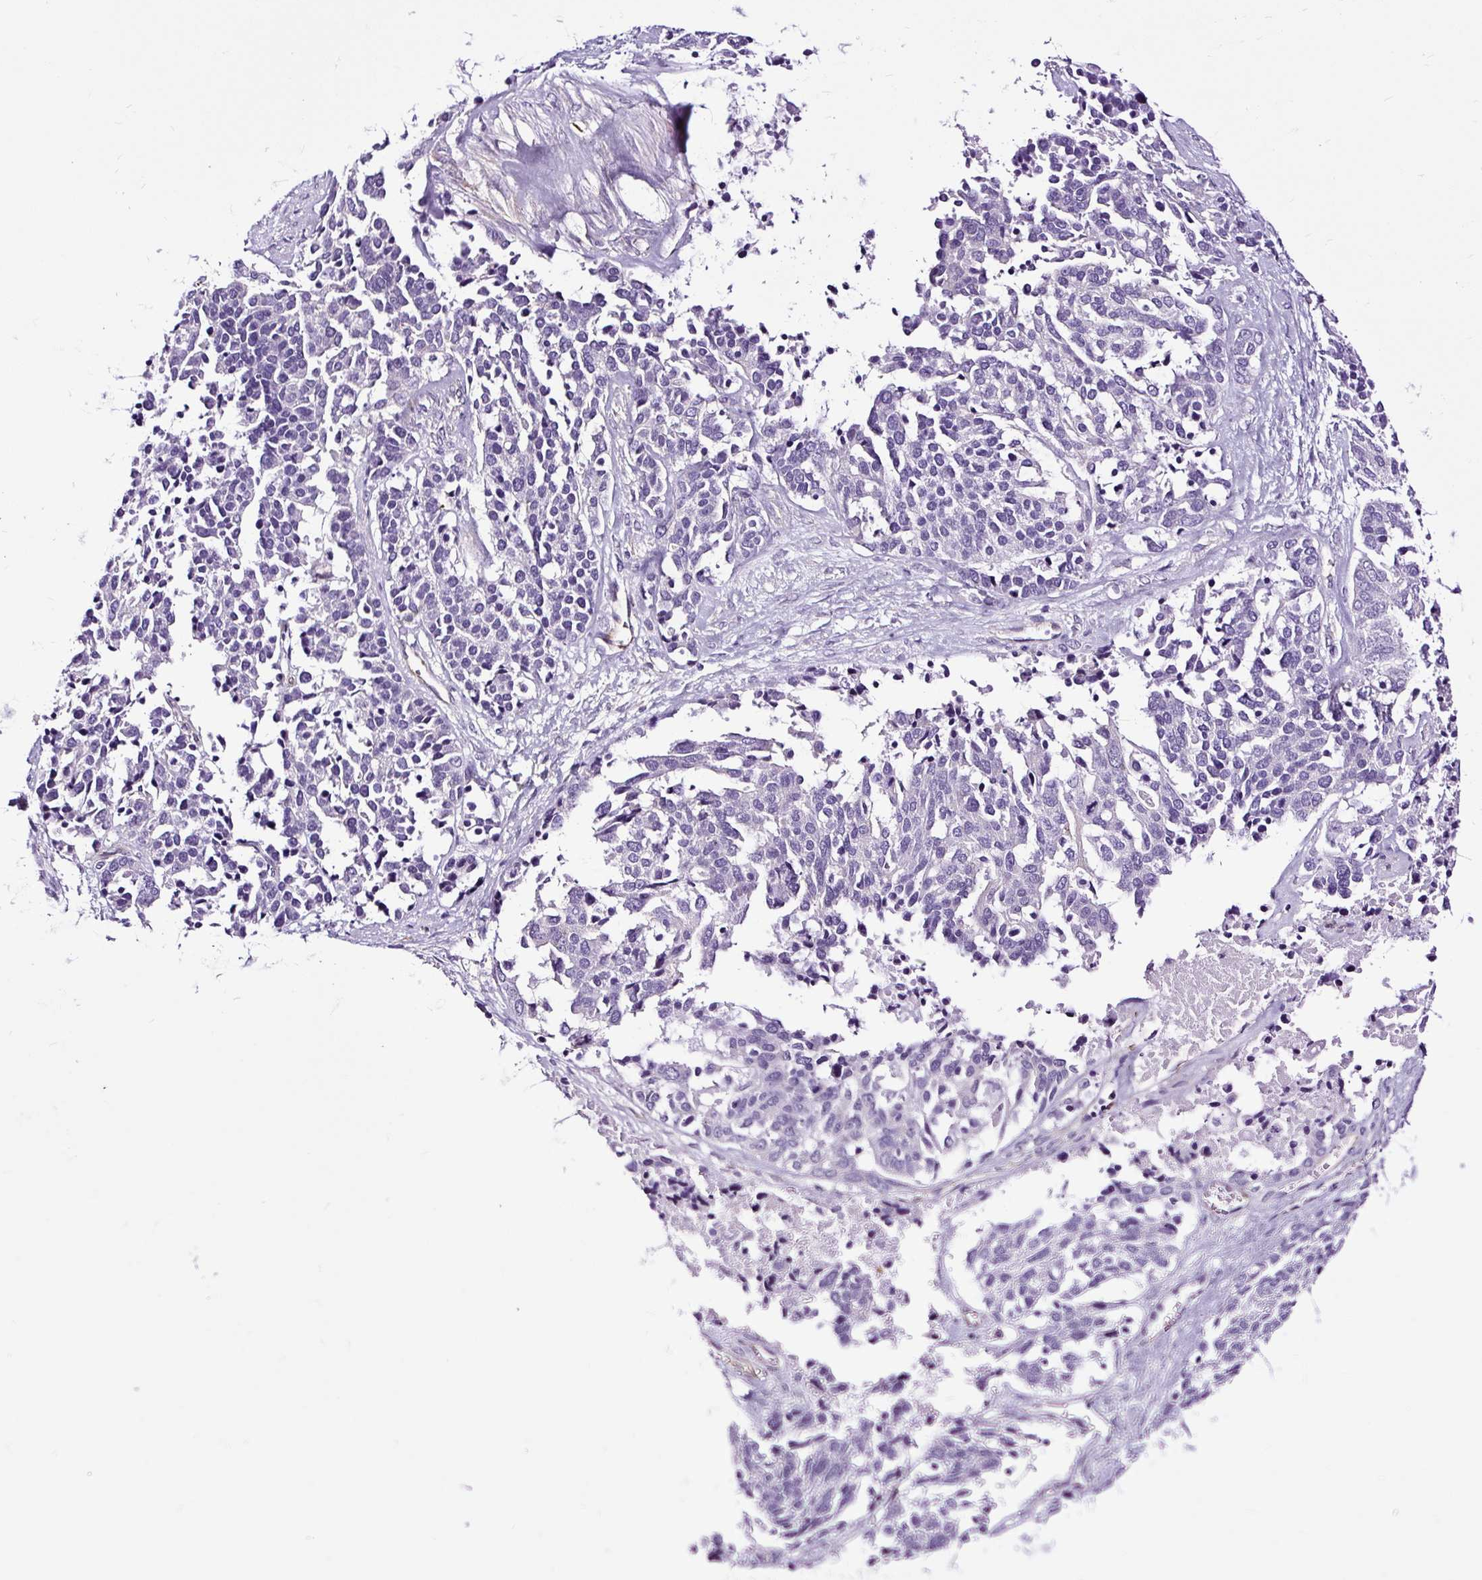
{"staining": {"intensity": "negative", "quantity": "none", "location": "none"}, "tissue": "ovarian cancer", "cell_type": "Tumor cells", "image_type": "cancer", "snomed": [{"axis": "morphology", "description": "Cystadenocarcinoma, serous, NOS"}, {"axis": "topography", "description": "Ovary"}], "caption": "High power microscopy histopathology image of an immunohistochemistry (IHC) histopathology image of ovarian cancer (serous cystadenocarcinoma), revealing no significant positivity in tumor cells.", "gene": "SLC7A8", "patient": {"sex": "female", "age": 44}}